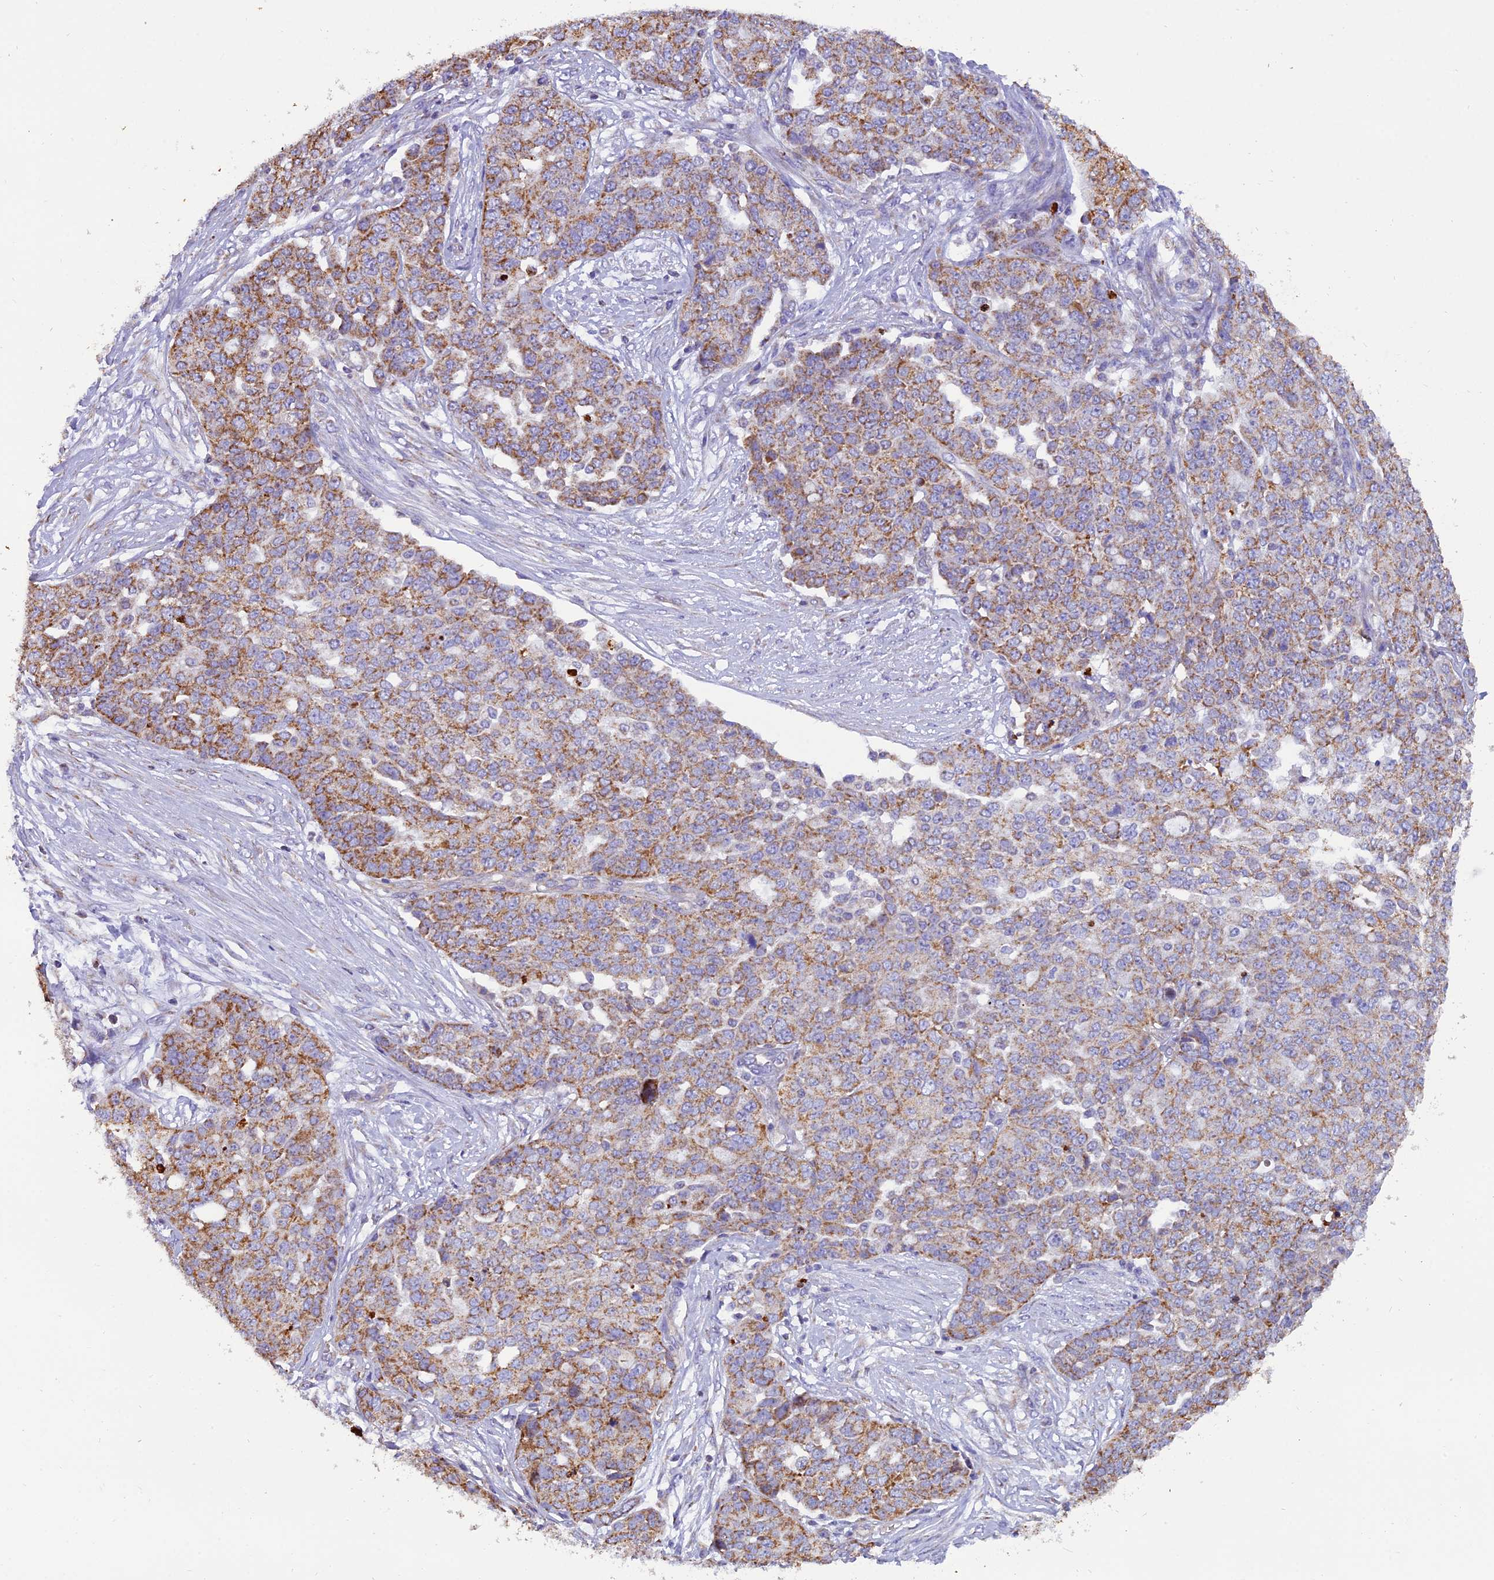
{"staining": {"intensity": "moderate", "quantity": ">75%", "location": "cytoplasmic/membranous"}, "tissue": "ovarian cancer", "cell_type": "Tumor cells", "image_type": "cancer", "snomed": [{"axis": "morphology", "description": "Cystadenocarcinoma, serous, NOS"}, {"axis": "topography", "description": "Soft tissue"}, {"axis": "topography", "description": "Ovary"}], "caption": "Ovarian serous cystadenocarcinoma was stained to show a protein in brown. There is medium levels of moderate cytoplasmic/membranous expression in about >75% of tumor cells.", "gene": "GPD1", "patient": {"sex": "female", "age": 57}}